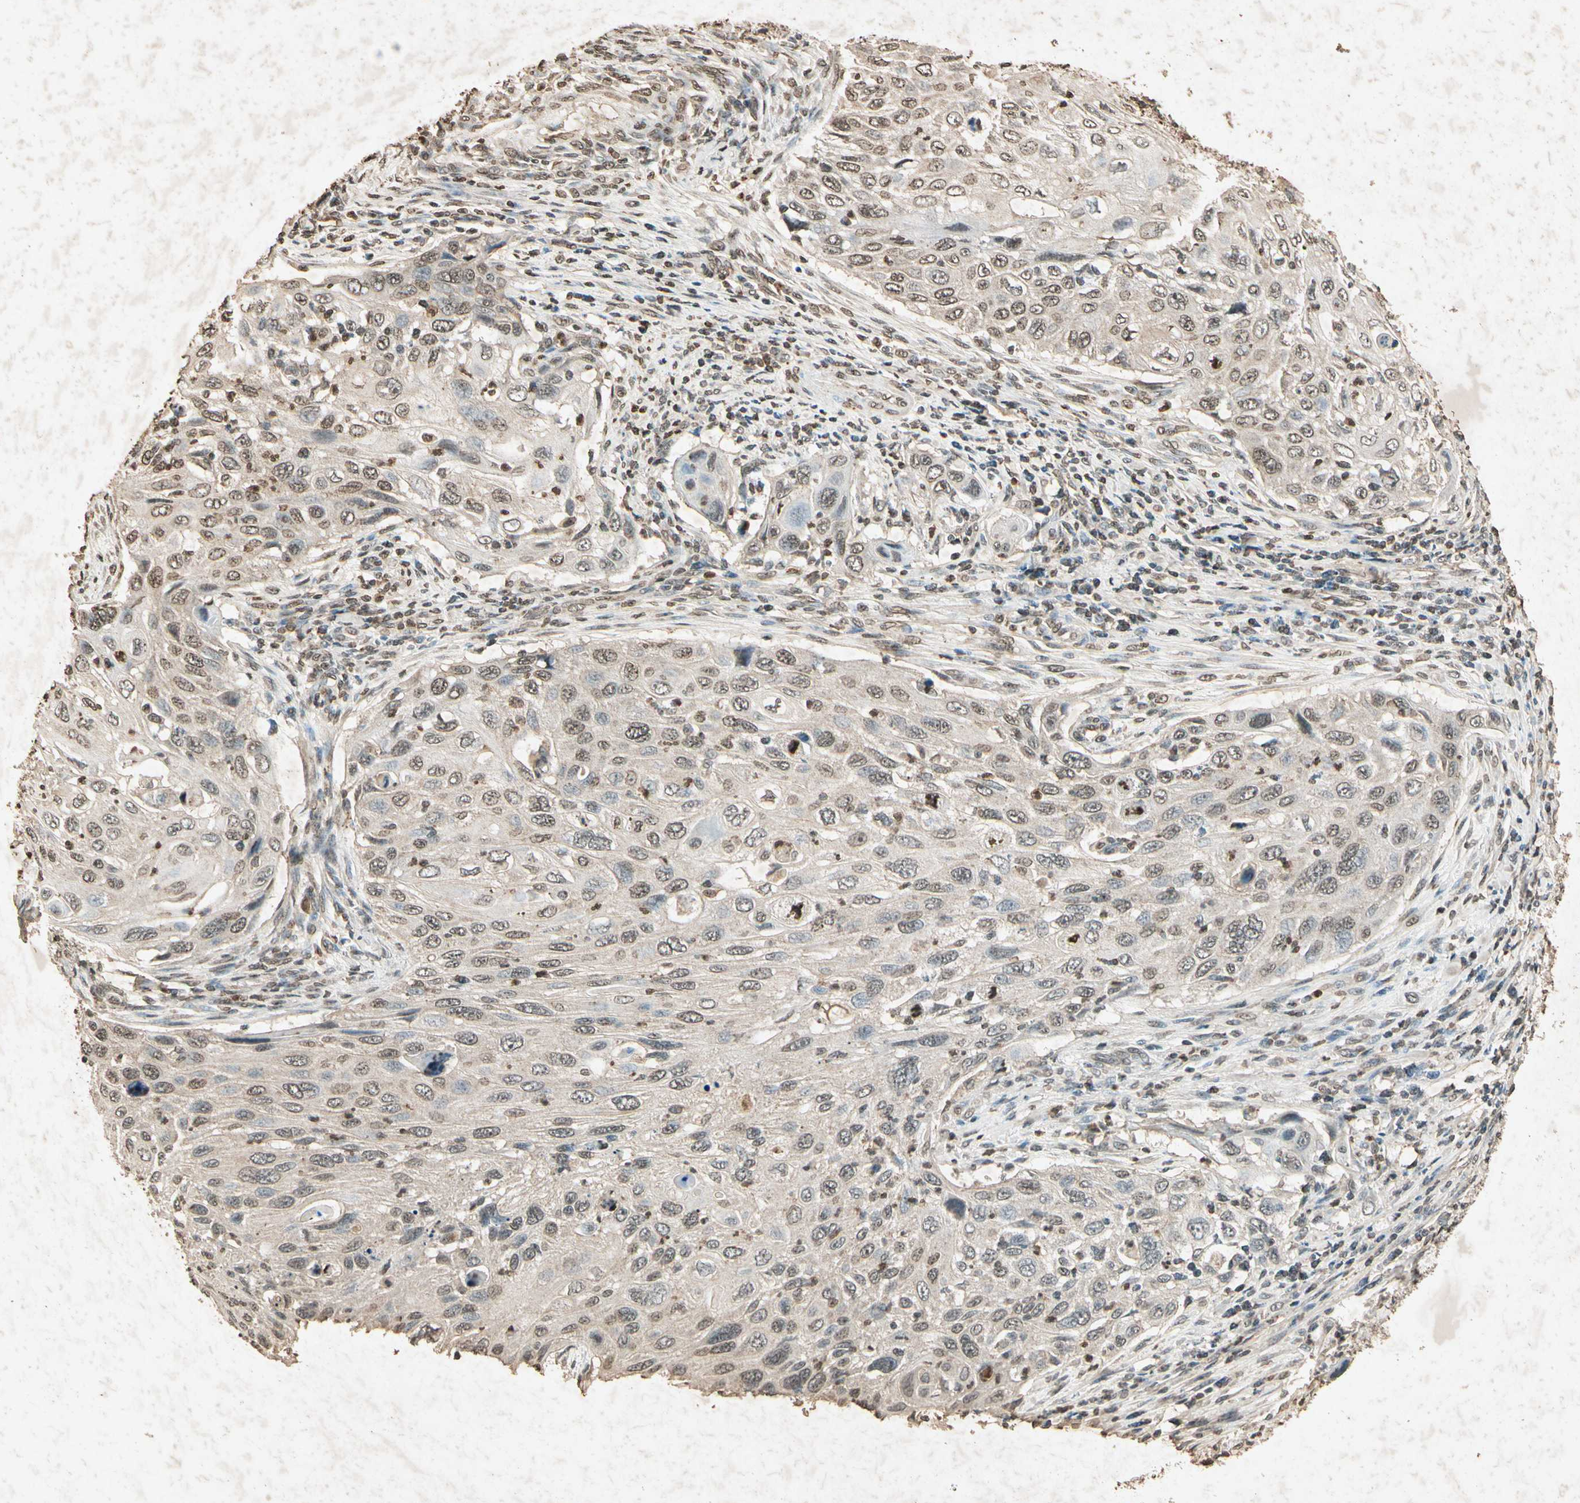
{"staining": {"intensity": "weak", "quantity": "25%-75%", "location": "cytoplasmic/membranous,nuclear"}, "tissue": "cervical cancer", "cell_type": "Tumor cells", "image_type": "cancer", "snomed": [{"axis": "morphology", "description": "Squamous cell carcinoma, NOS"}, {"axis": "topography", "description": "Cervix"}], "caption": "There is low levels of weak cytoplasmic/membranous and nuclear positivity in tumor cells of cervical squamous cell carcinoma, as demonstrated by immunohistochemical staining (brown color).", "gene": "GC", "patient": {"sex": "female", "age": 70}}